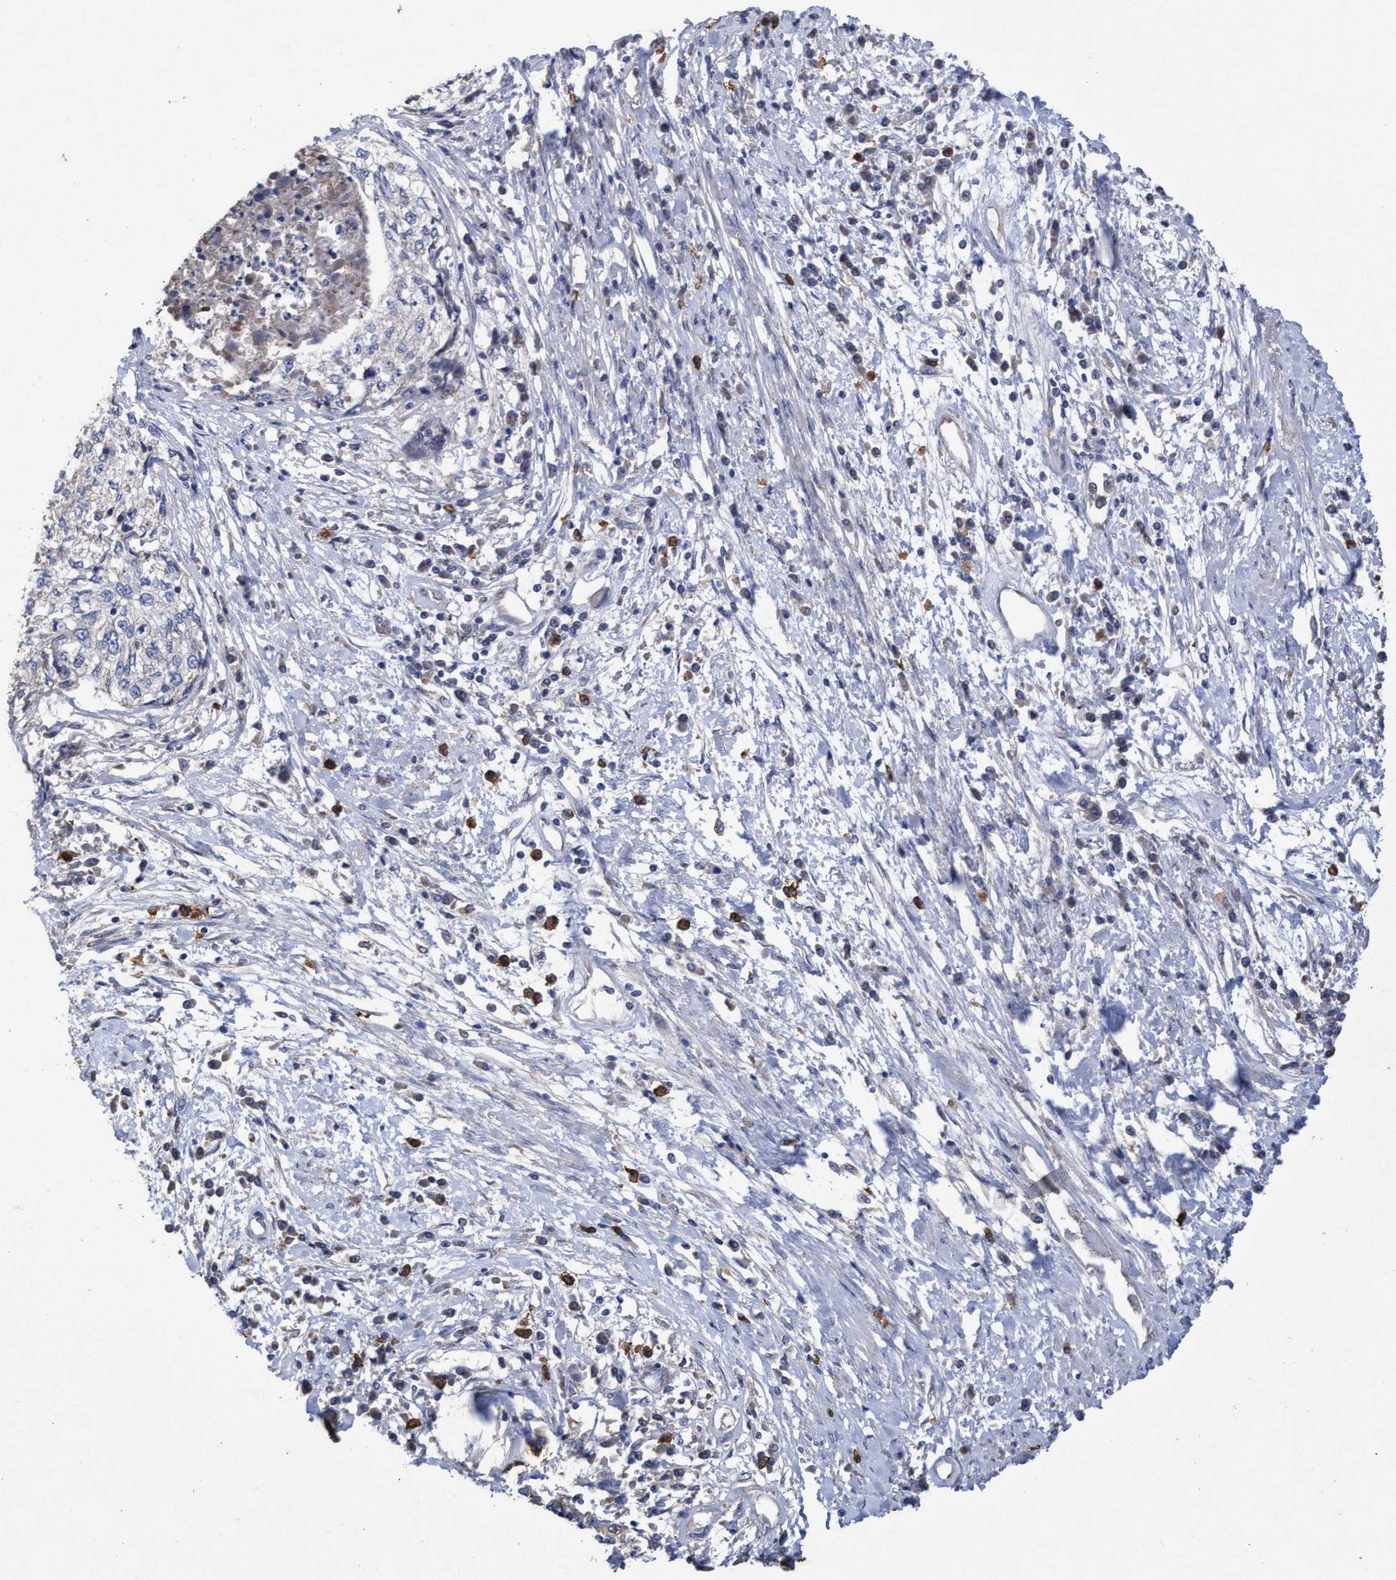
{"staining": {"intensity": "negative", "quantity": "none", "location": "none"}, "tissue": "cervical cancer", "cell_type": "Tumor cells", "image_type": "cancer", "snomed": [{"axis": "morphology", "description": "Squamous cell carcinoma, NOS"}, {"axis": "topography", "description": "Cervix"}], "caption": "This is a image of immunohistochemistry staining of cervical cancer (squamous cell carcinoma), which shows no expression in tumor cells. (DAB immunohistochemistry visualized using brightfield microscopy, high magnification).", "gene": "MRPL38", "patient": {"sex": "female", "age": 57}}